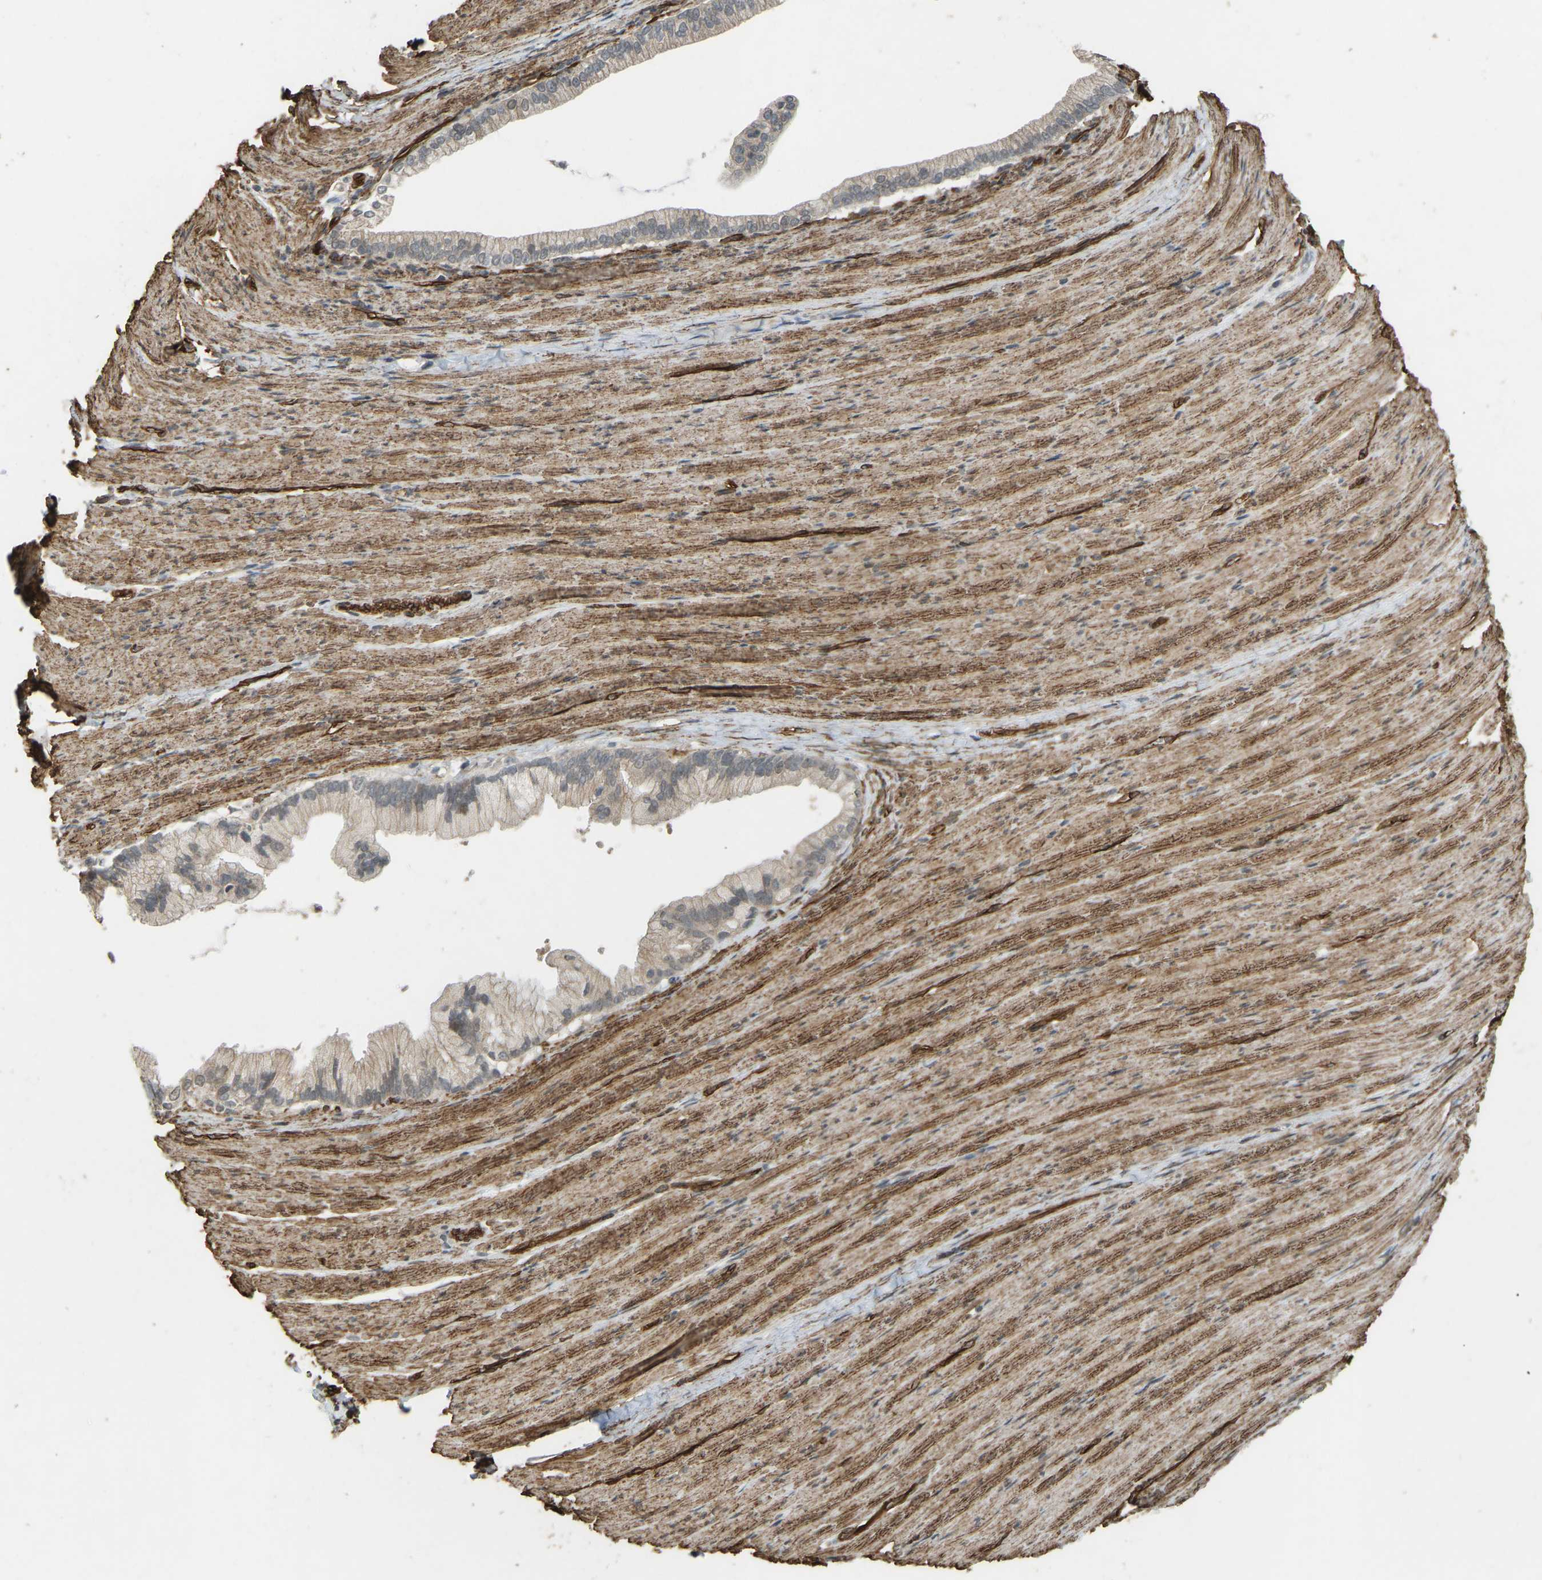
{"staining": {"intensity": "weak", "quantity": "25%-75%", "location": "cytoplasmic/membranous"}, "tissue": "pancreatic cancer", "cell_type": "Tumor cells", "image_type": "cancer", "snomed": [{"axis": "morphology", "description": "Adenocarcinoma, NOS"}, {"axis": "topography", "description": "Pancreas"}], "caption": "Protein expression analysis of pancreatic adenocarcinoma shows weak cytoplasmic/membranous positivity in approximately 25%-75% of tumor cells.", "gene": "NMB", "patient": {"sex": "male", "age": 69}}